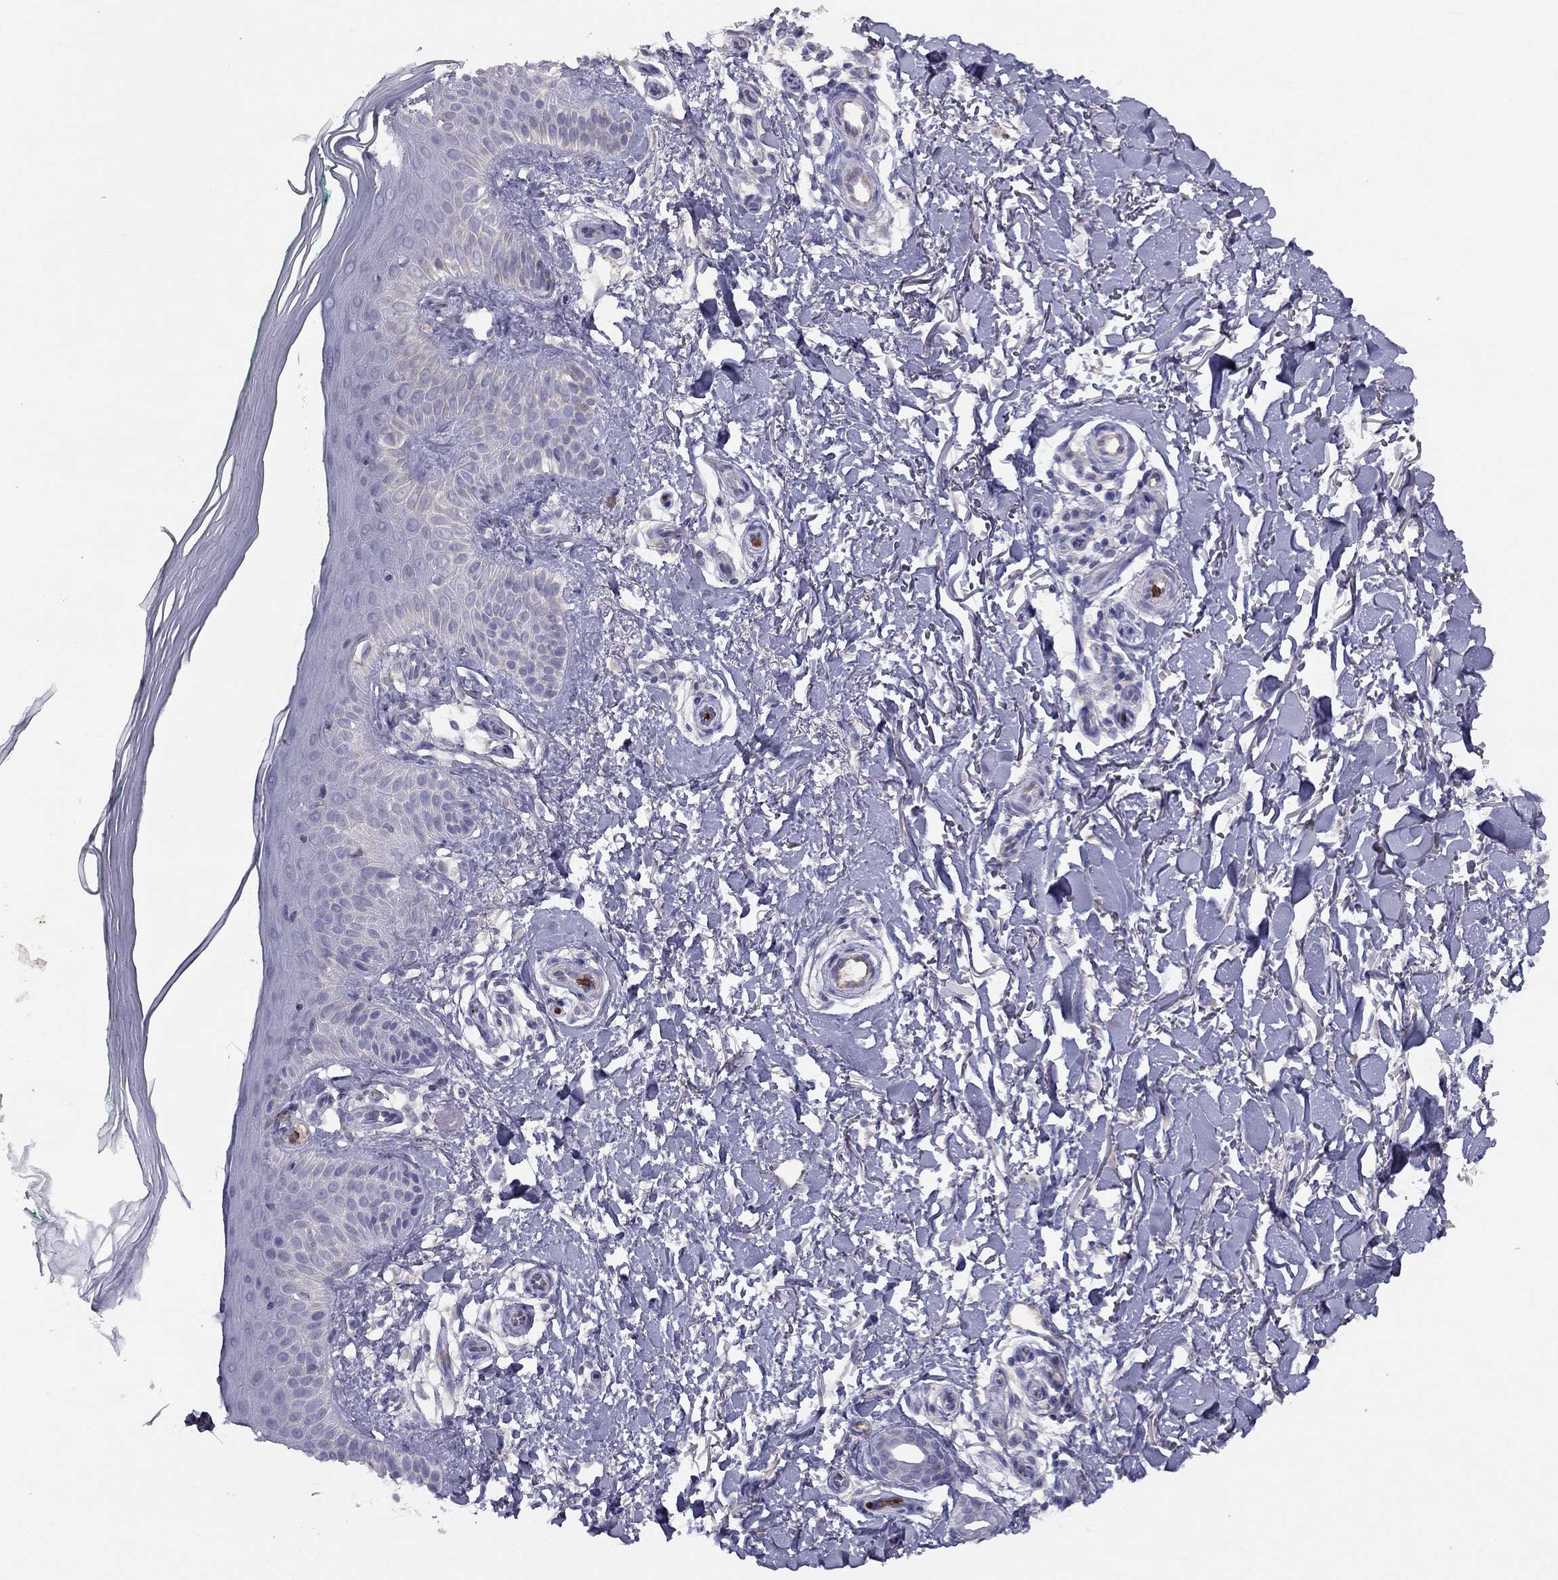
{"staining": {"intensity": "negative", "quantity": "none", "location": "none"}, "tissue": "skin", "cell_type": "Fibroblasts", "image_type": "normal", "snomed": [{"axis": "morphology", "description": "Normal tissue, NOS"}, {"axis": "morphology", "description": "Inflammation, NOS"}, {"axis": "morphology", "description": "Fibrosis, NOS"}, {"axis": "topography", "description": "Skin"}], "caption": "A high-resolution histopathology image shows IHC staining of benign skin, which shows no significant positivity in fibroblasts. Brightfield microscopy of immunohistochemistry stained with DAB (brown) and hematoxylin (blue), captured at high magnification.", "gene": "RHCE", "patient": {"sex": "male", "age": 71}}